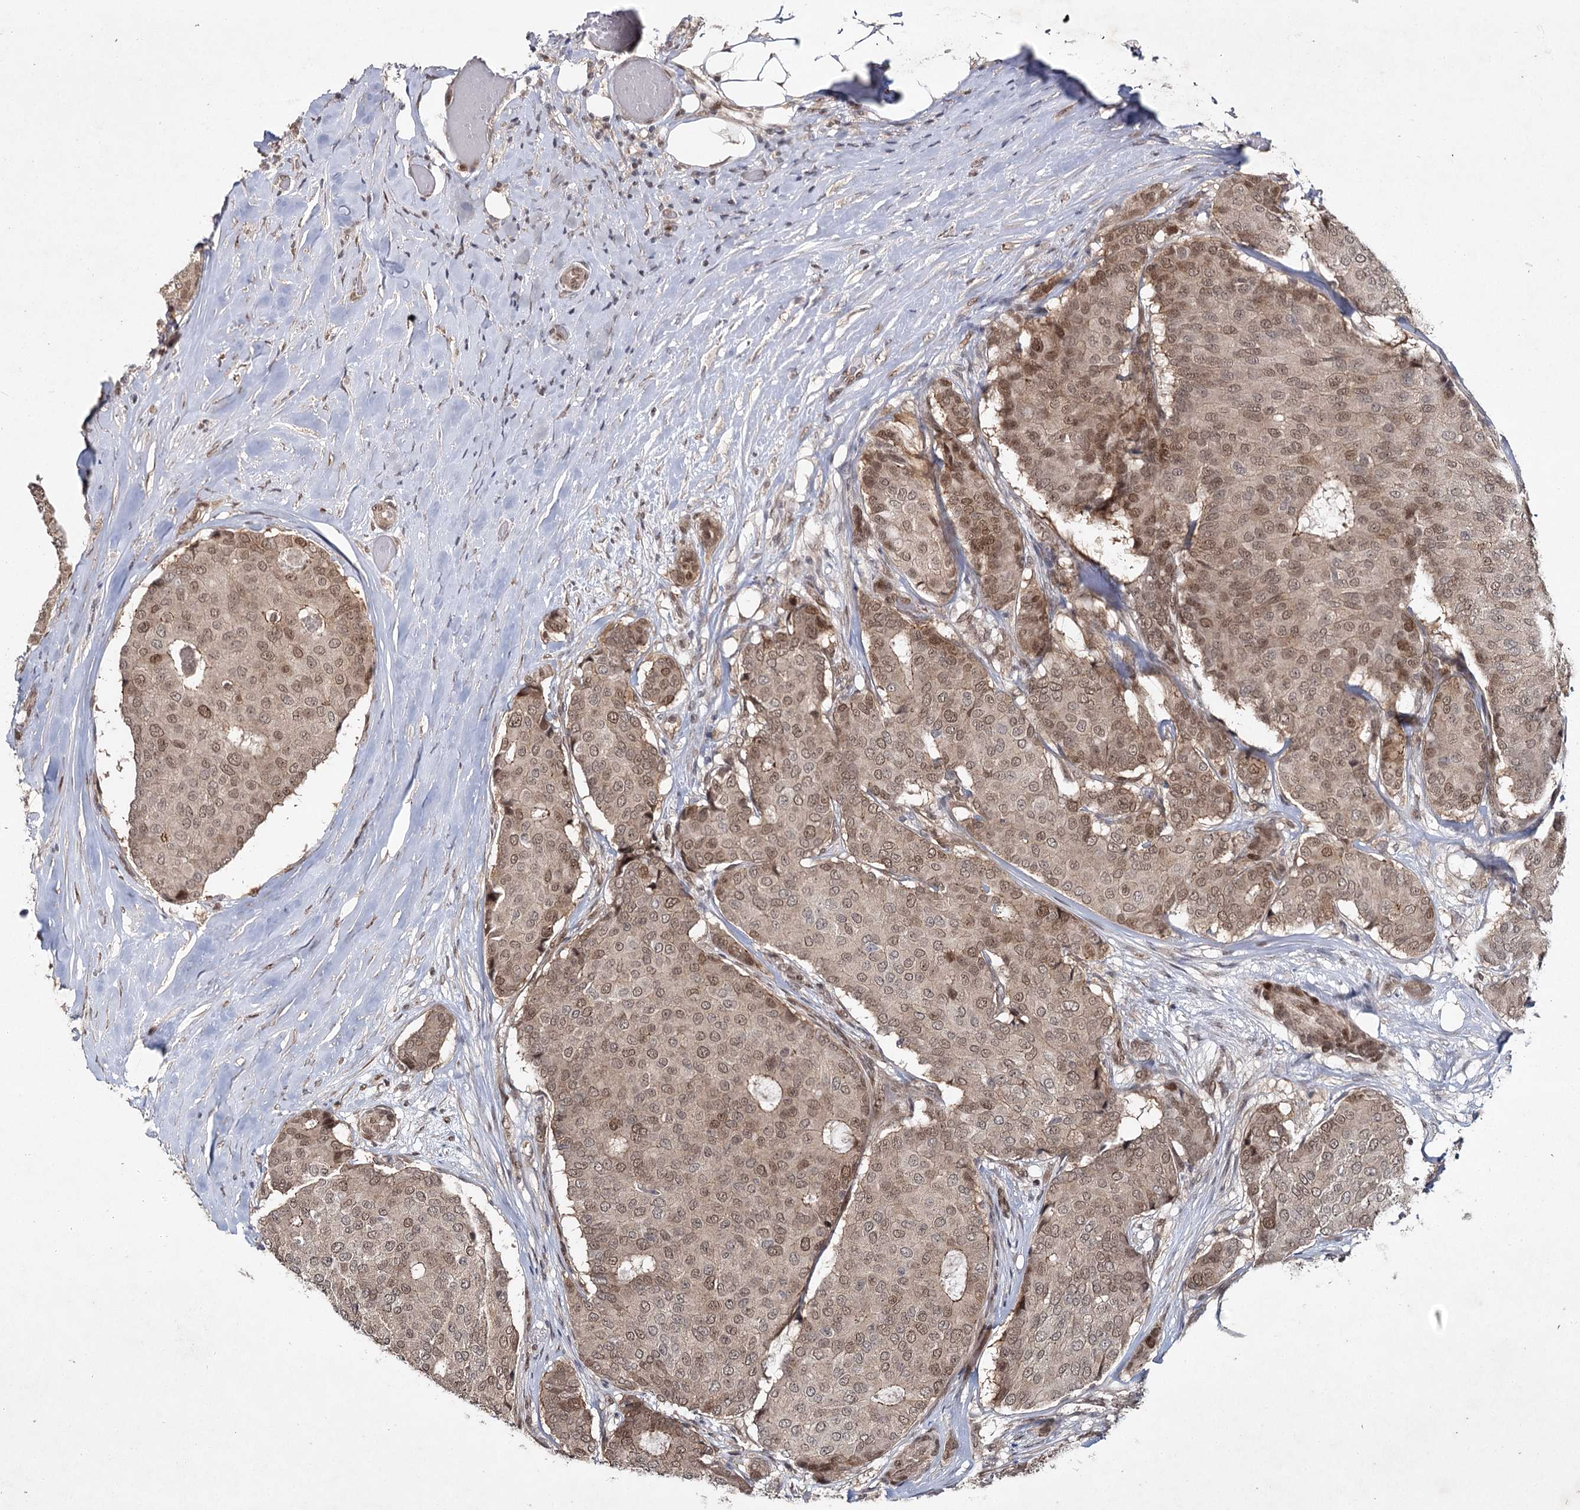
{"staining": {"intensity": "moderate", "quantity": ">75%", "location": "nuclear"}, "tissue": "breast cancer", "cell_type": "Tumor cells", "image_type": "cancer", "snomed": [{"axis": "morphology", "description": "Duct carcinoma"}, {"axis": "topography", "description": "Breast"}], "caption": "About >75% of tumor cells in intraductal carcinoma (breast) show moderate nuclear protein expression as visualized by brown immunohistochemical staining.", "gene": "DCUN1D4", "patient": {"sex": "female", "age": 75}}